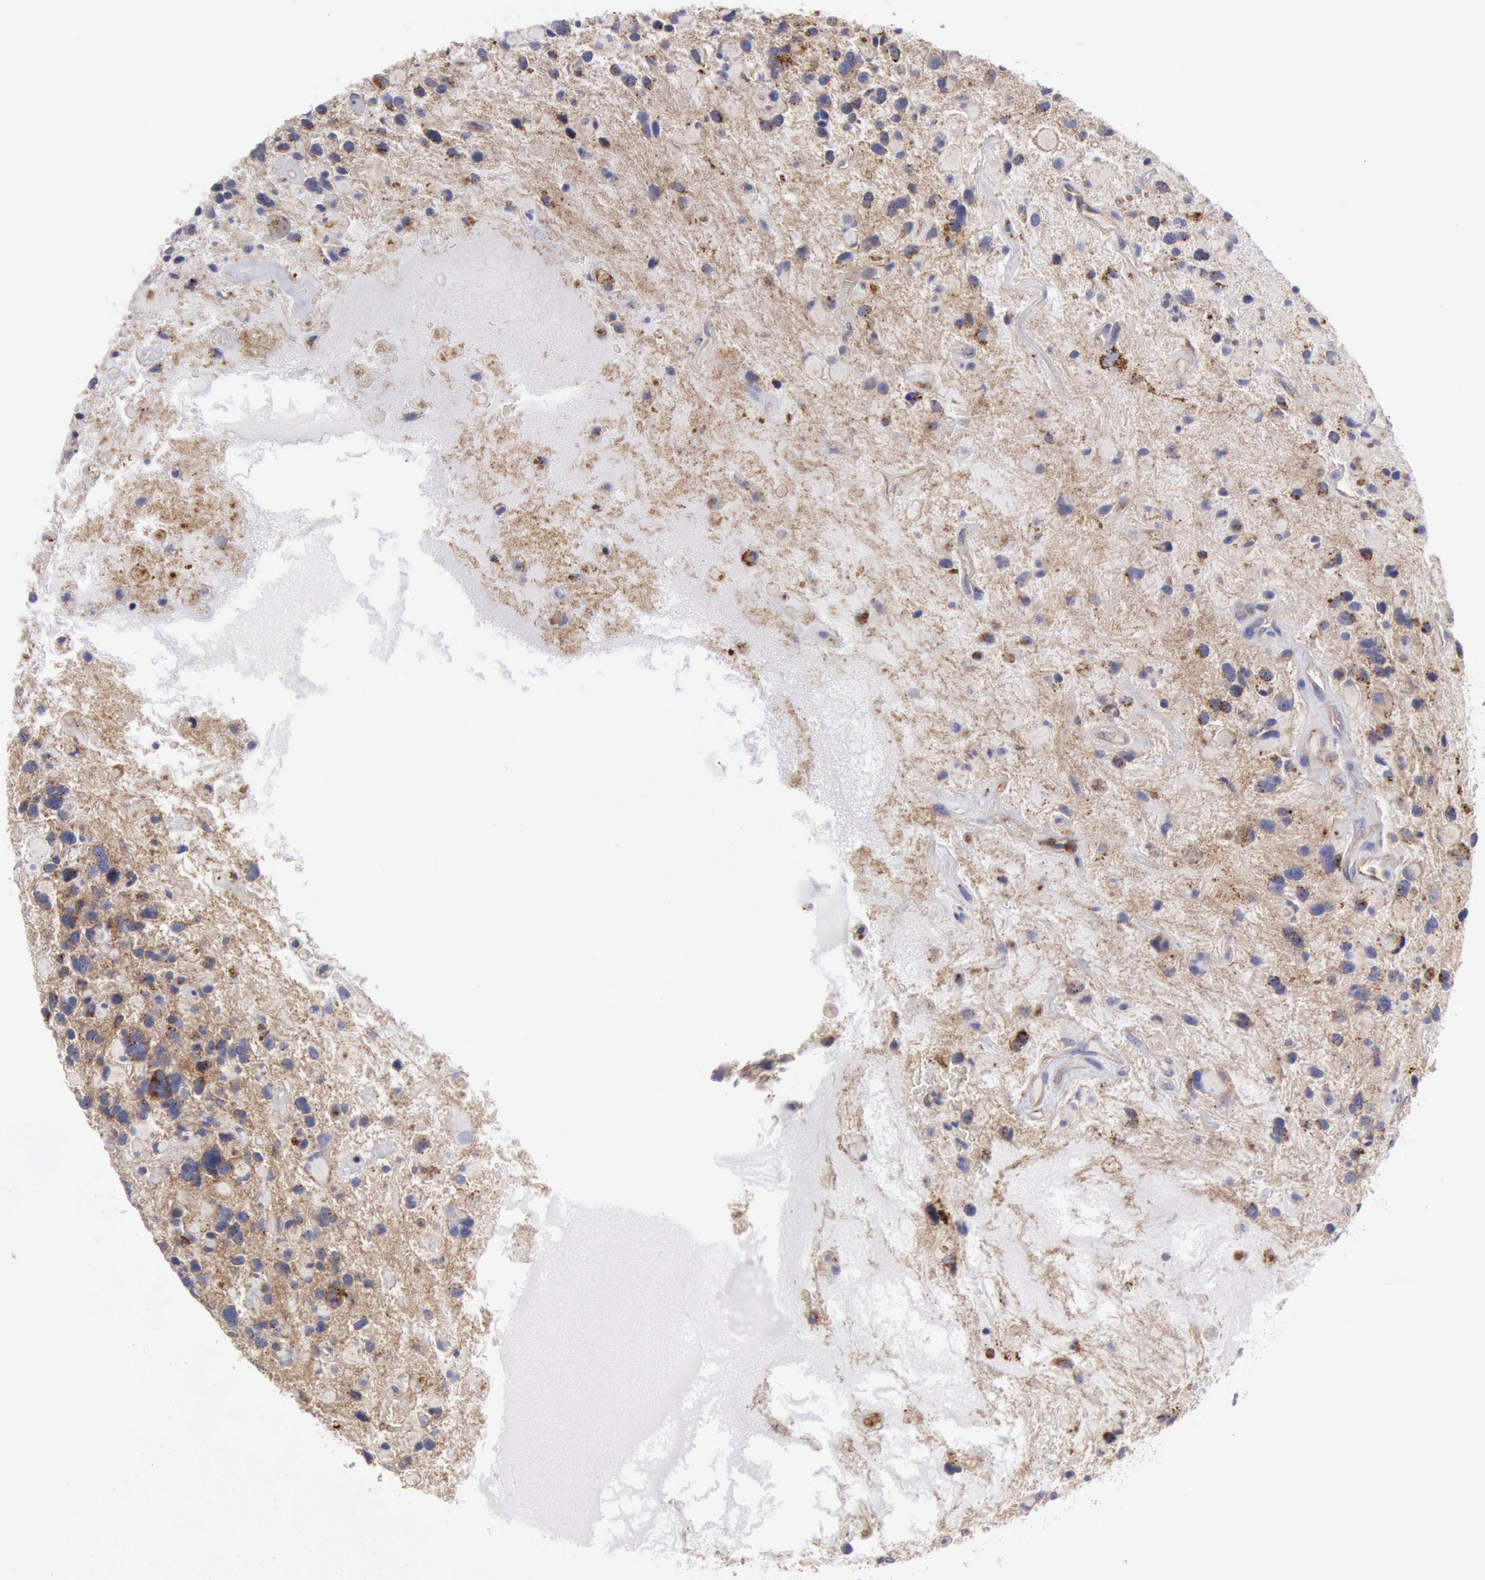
{"staining": {"intensity": "negative", "quantity": "none", "location": "none"}, "tissue": "glioma", "cell_type": "Tumor cells", "image_type": "cancer", "snomed": [{"axis": "morphology", "description": "Glioma, malignant, High grade"}, {"axis": "topography", "description": "Brain"}], "caption": "The photomicrograph displays no significant positivity in tumor cells of malignant glioma (high-grade).", "gene": "FLOT1", "patient": {"sex": "female", "age": 37}}